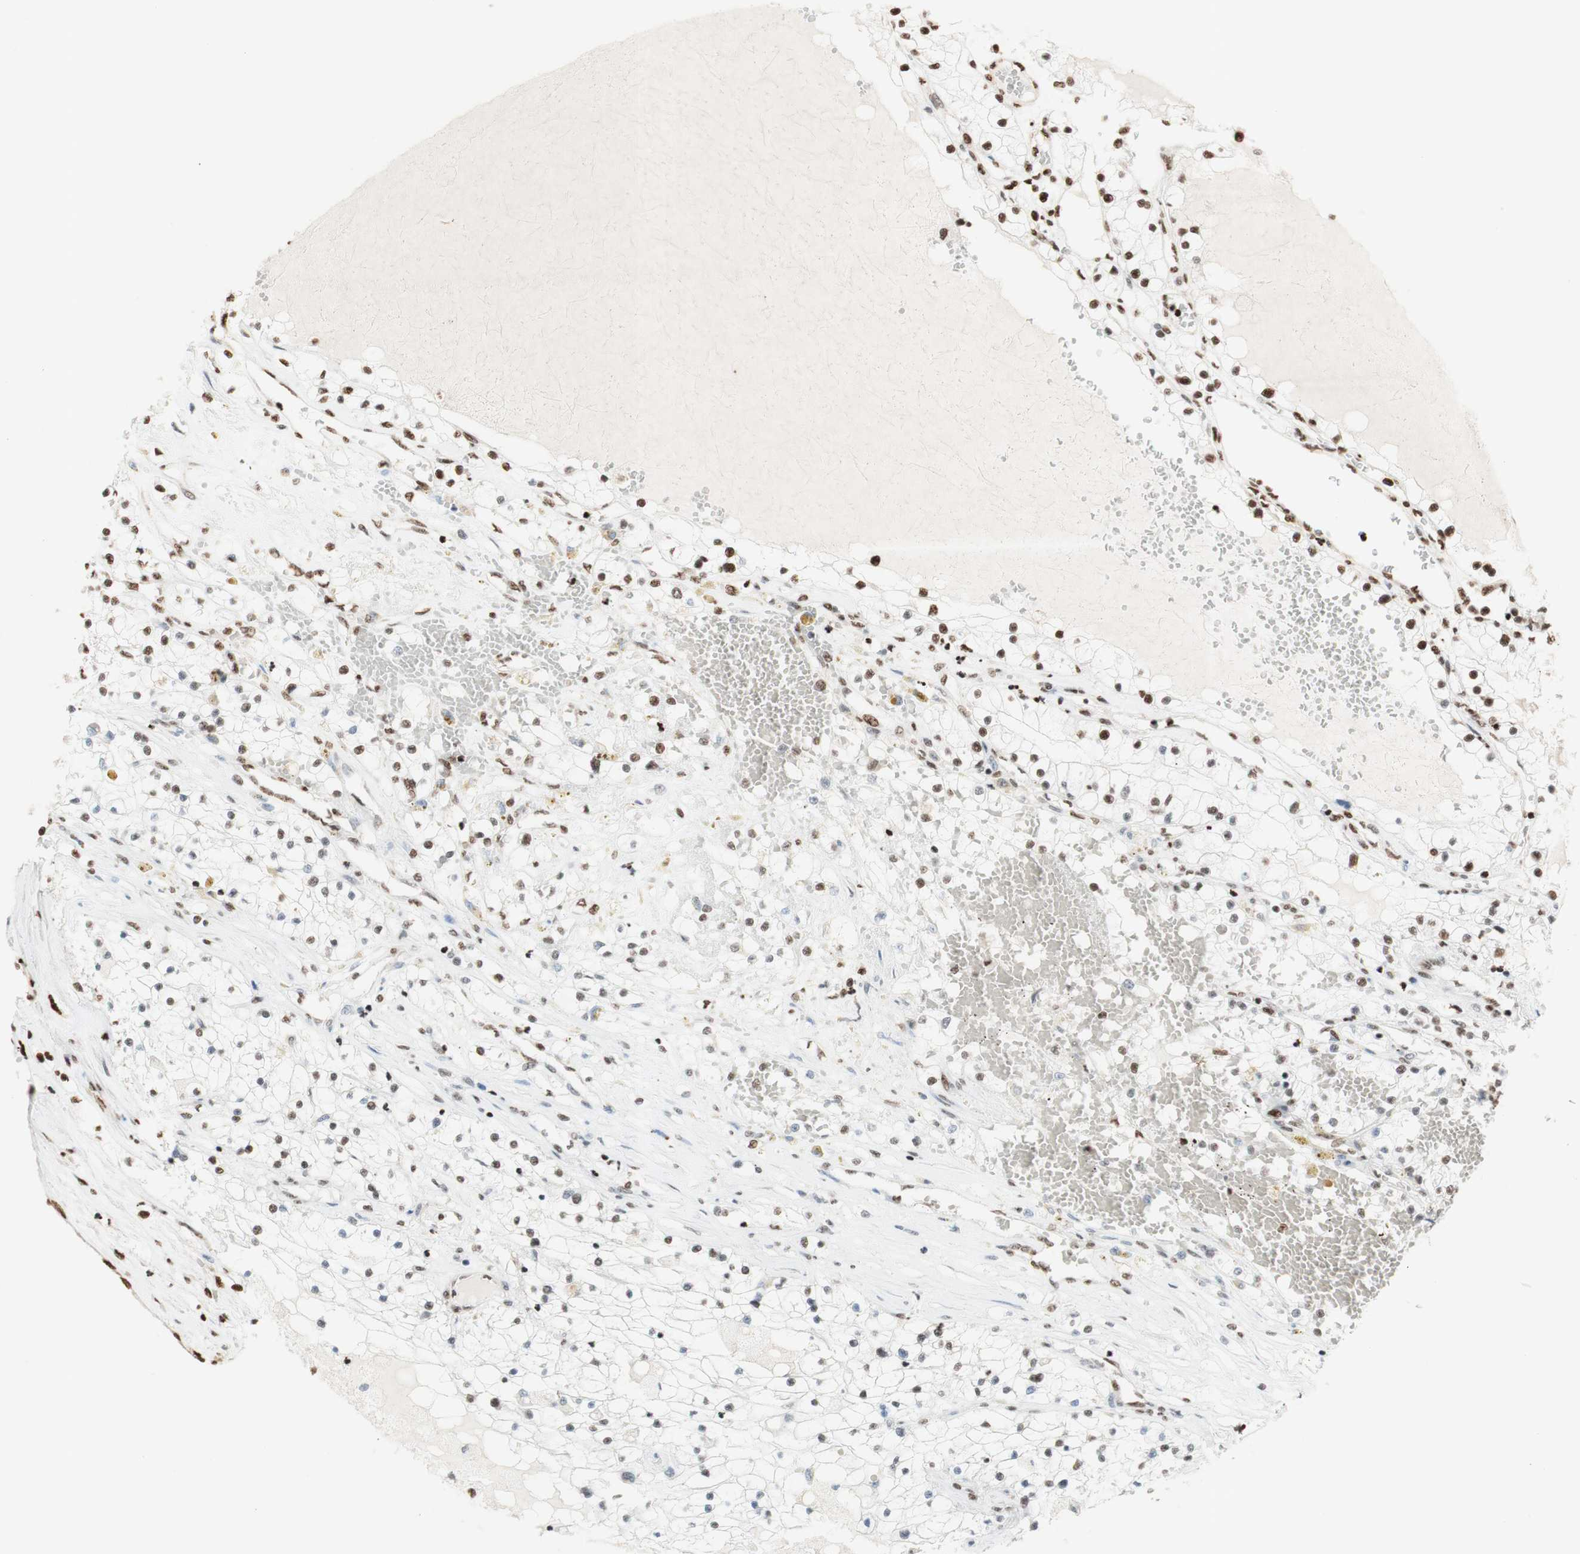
{"staining": {"intensity": "moderate", "quantity": "25%-75%", "location": "nuclear"}, "tissue": "renal cancer", "cell_type": "Tumor cells", "image_type": "cancer", "snomed": [{"axis": "morphology", "description": "Adenocarcinoma, NOS"}, {"axis": "topography", "description": "Kidney"}], "caption": "Protein analysis of renal adenocarcinoma tissue demonstrates moderate nuclear expression in approximately 25%-75% of tumor cells.", "gene": "HNRNPA2B1", "patient": {"sex": "male", "age": 68}}